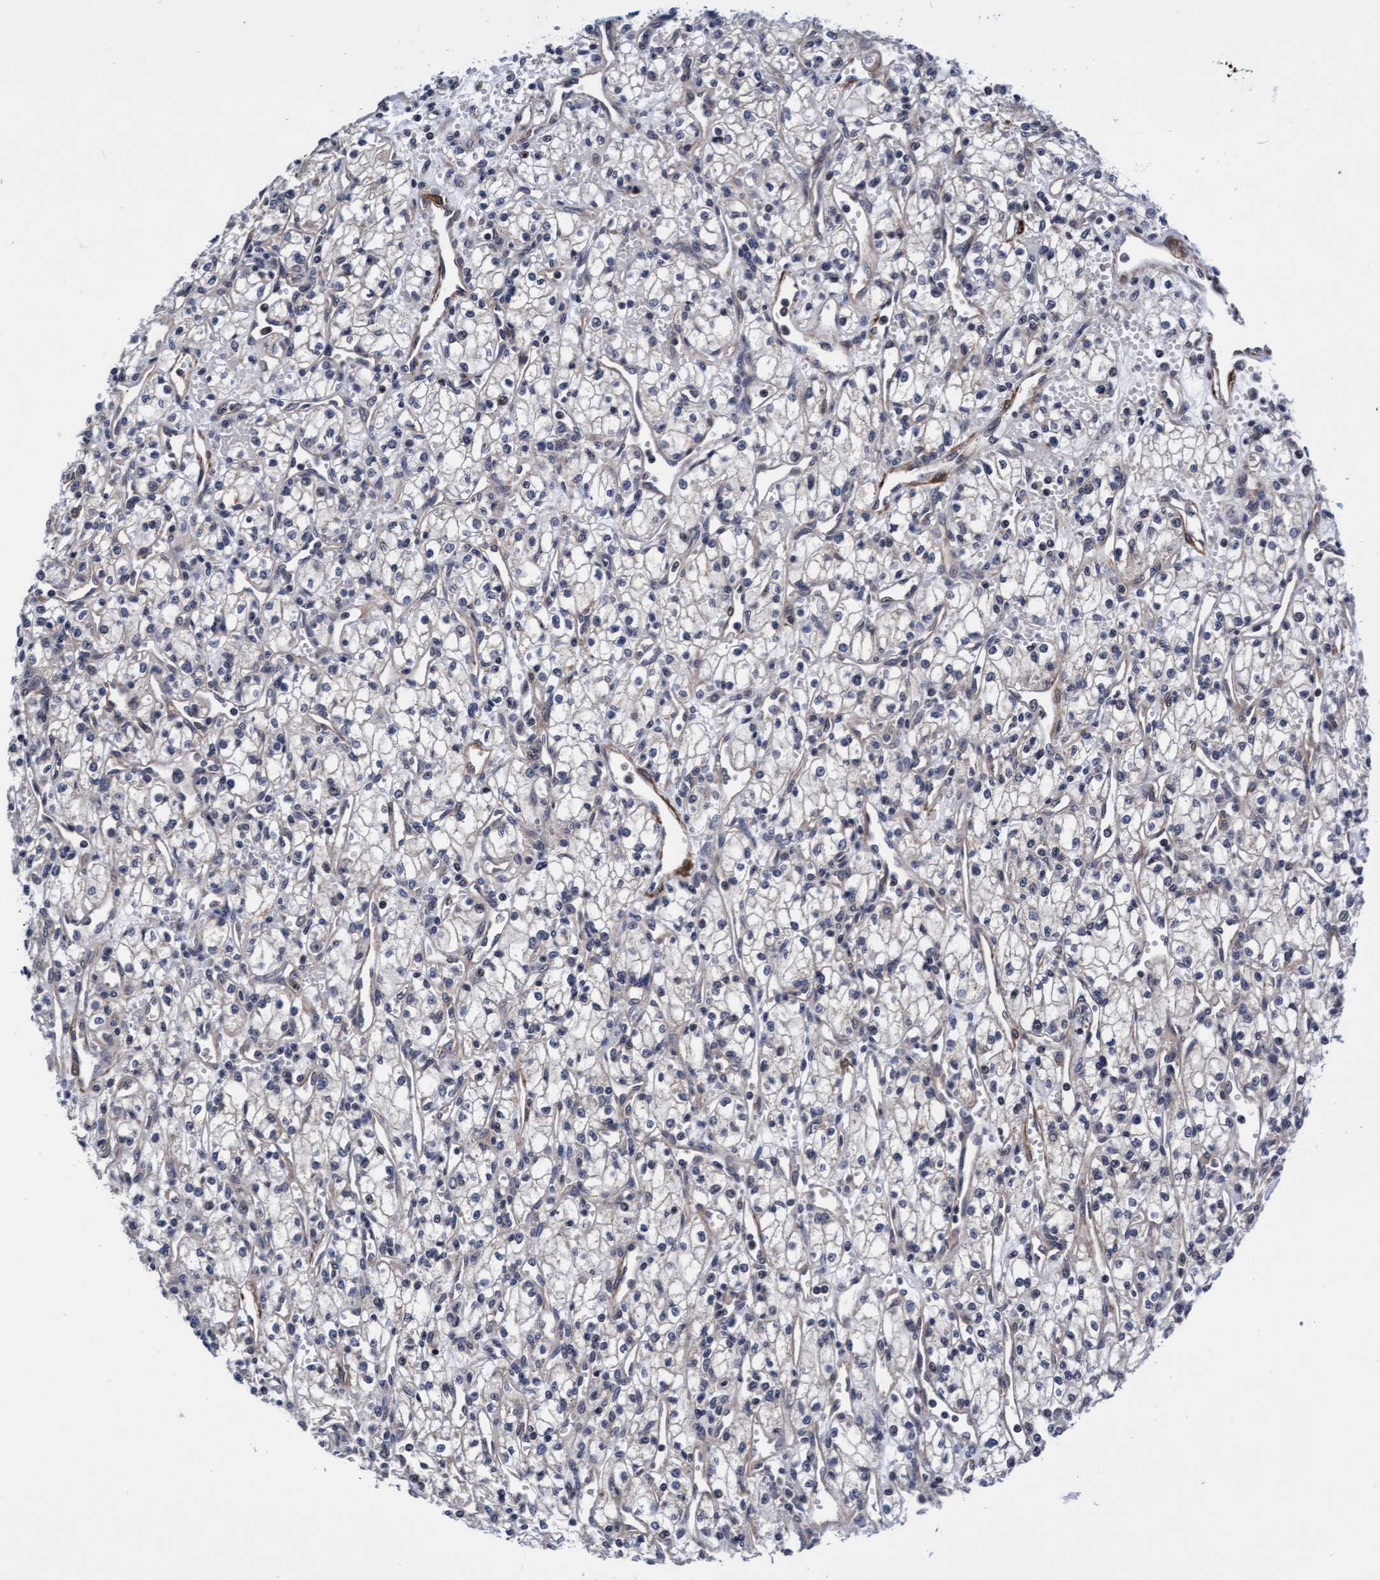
{"staining": {"intensity": "negative", "quantity": "none", "location": "none"}, "tissue": "renal cancer", "cell_type": "Tumor cells", "image_type": "cancer", "snomed": [{"axis": "morphology", "description": "Adenocarcinoma, NOS"}, {"axis": "topography", "description": "Kidney"}], "caption": "Human renal cancer (adenocarcinoma) stained for a protein using IHC exhibits no positivity in tumor cells.", "gene": "EFCAB13", "patient": {"sex": "male", "age": 59}}